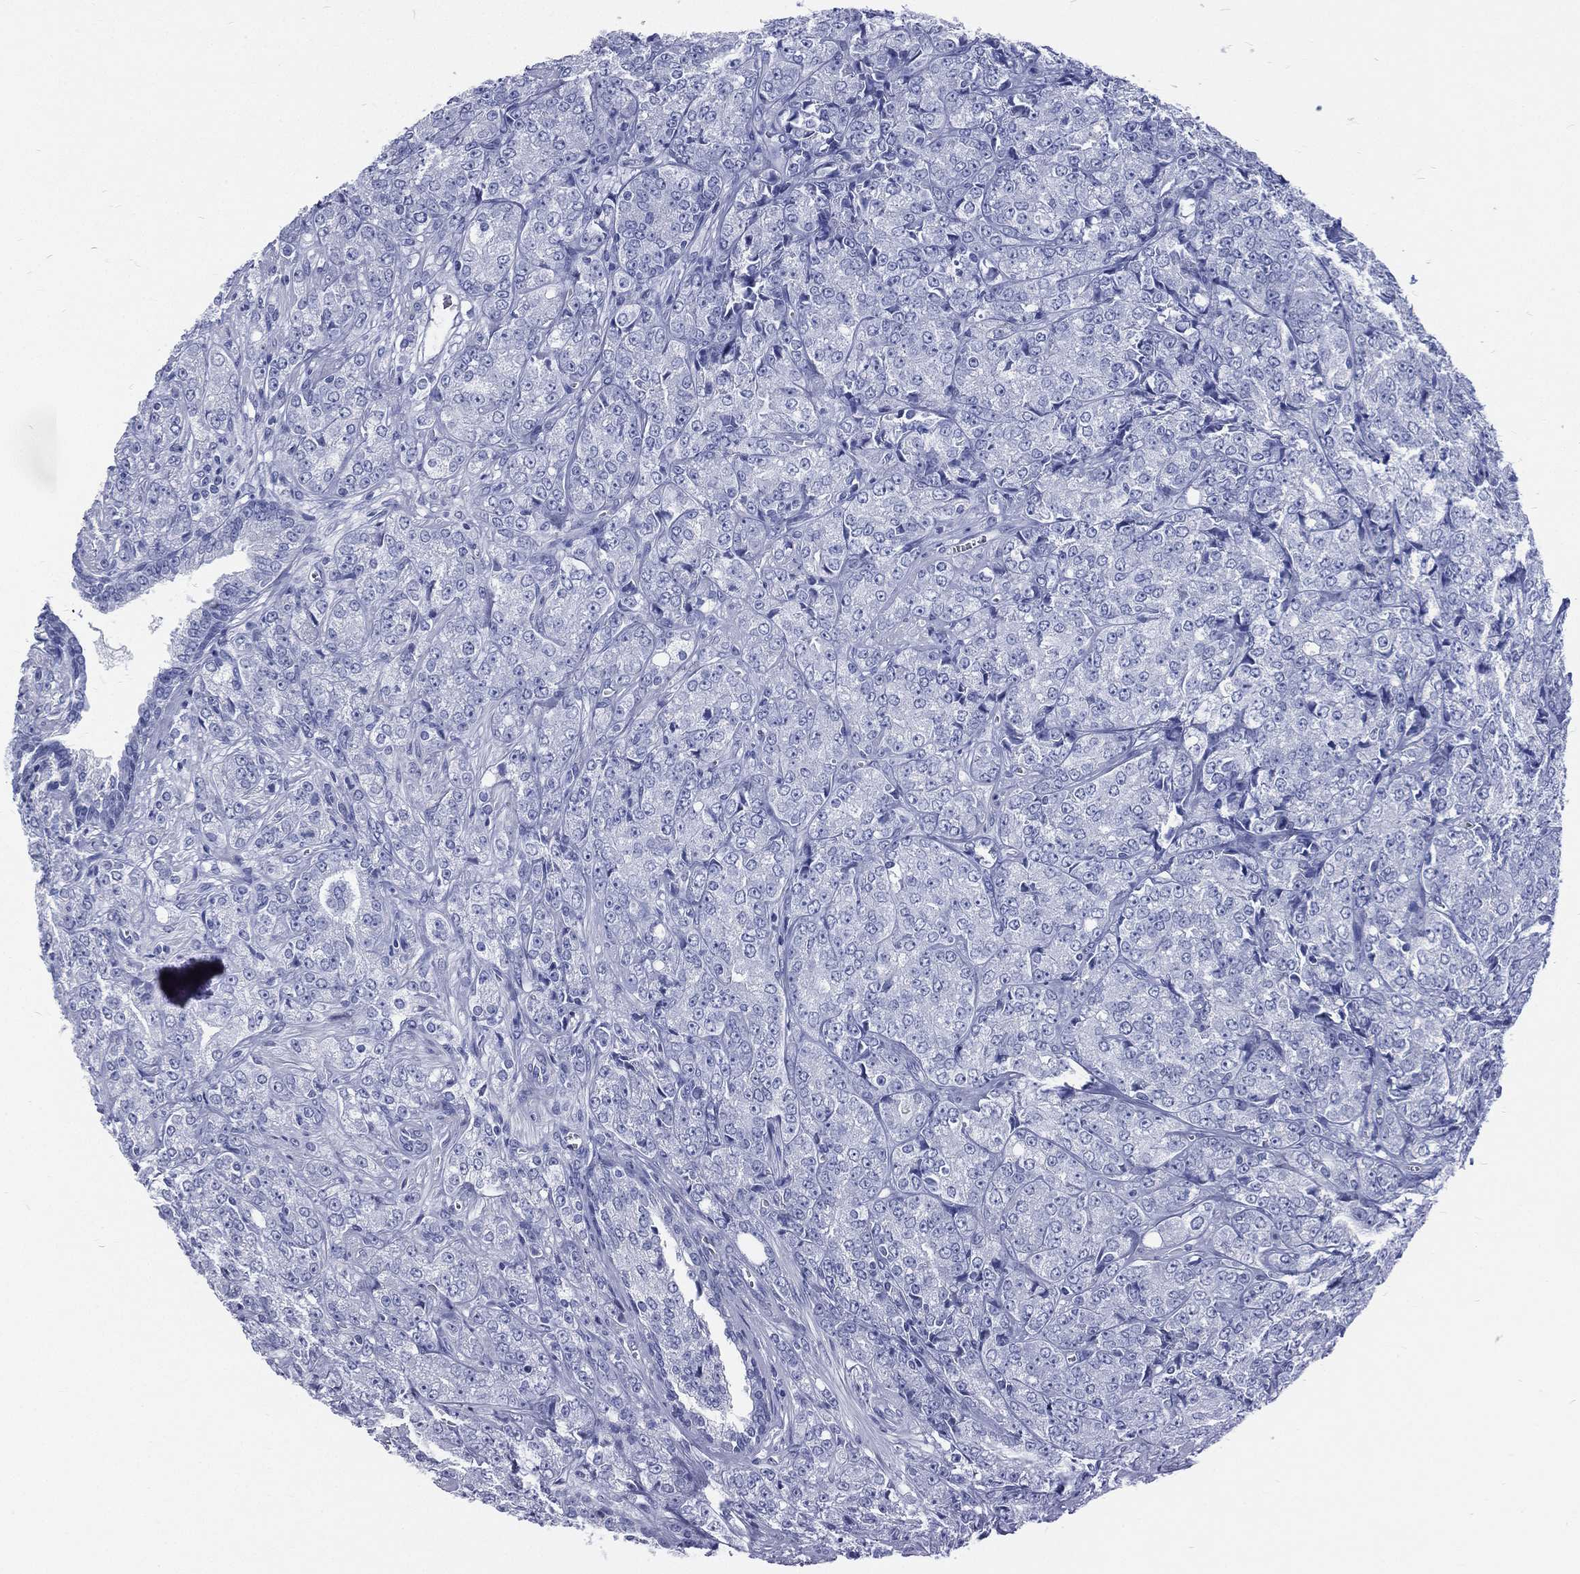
{"staining": {"intensity": "negative", "quantity": "none", "location": "none"}, "tissue": "prostate cancer", "cell_type": "Tumor cells", "image_type": "cancer", "snomed": [{"axis": "morphology", "description": "Adenocarcinoma, NOS"}, {"axis": "topography", "description": "Prostate and seminal vesicle, NOS"}, {"axis": "topography", "description": "Prostate"}], "caption": "This photomicrograph is of prostate cancer (adenocarcinoma) stained with immunohistochemistry (IHC) to label a protein in brown with the nuclei are counter-stained blue. There is no staining in tumor cells.", "gene": "RSPH4A", "patient": {"sex": "male", "age": 68}}